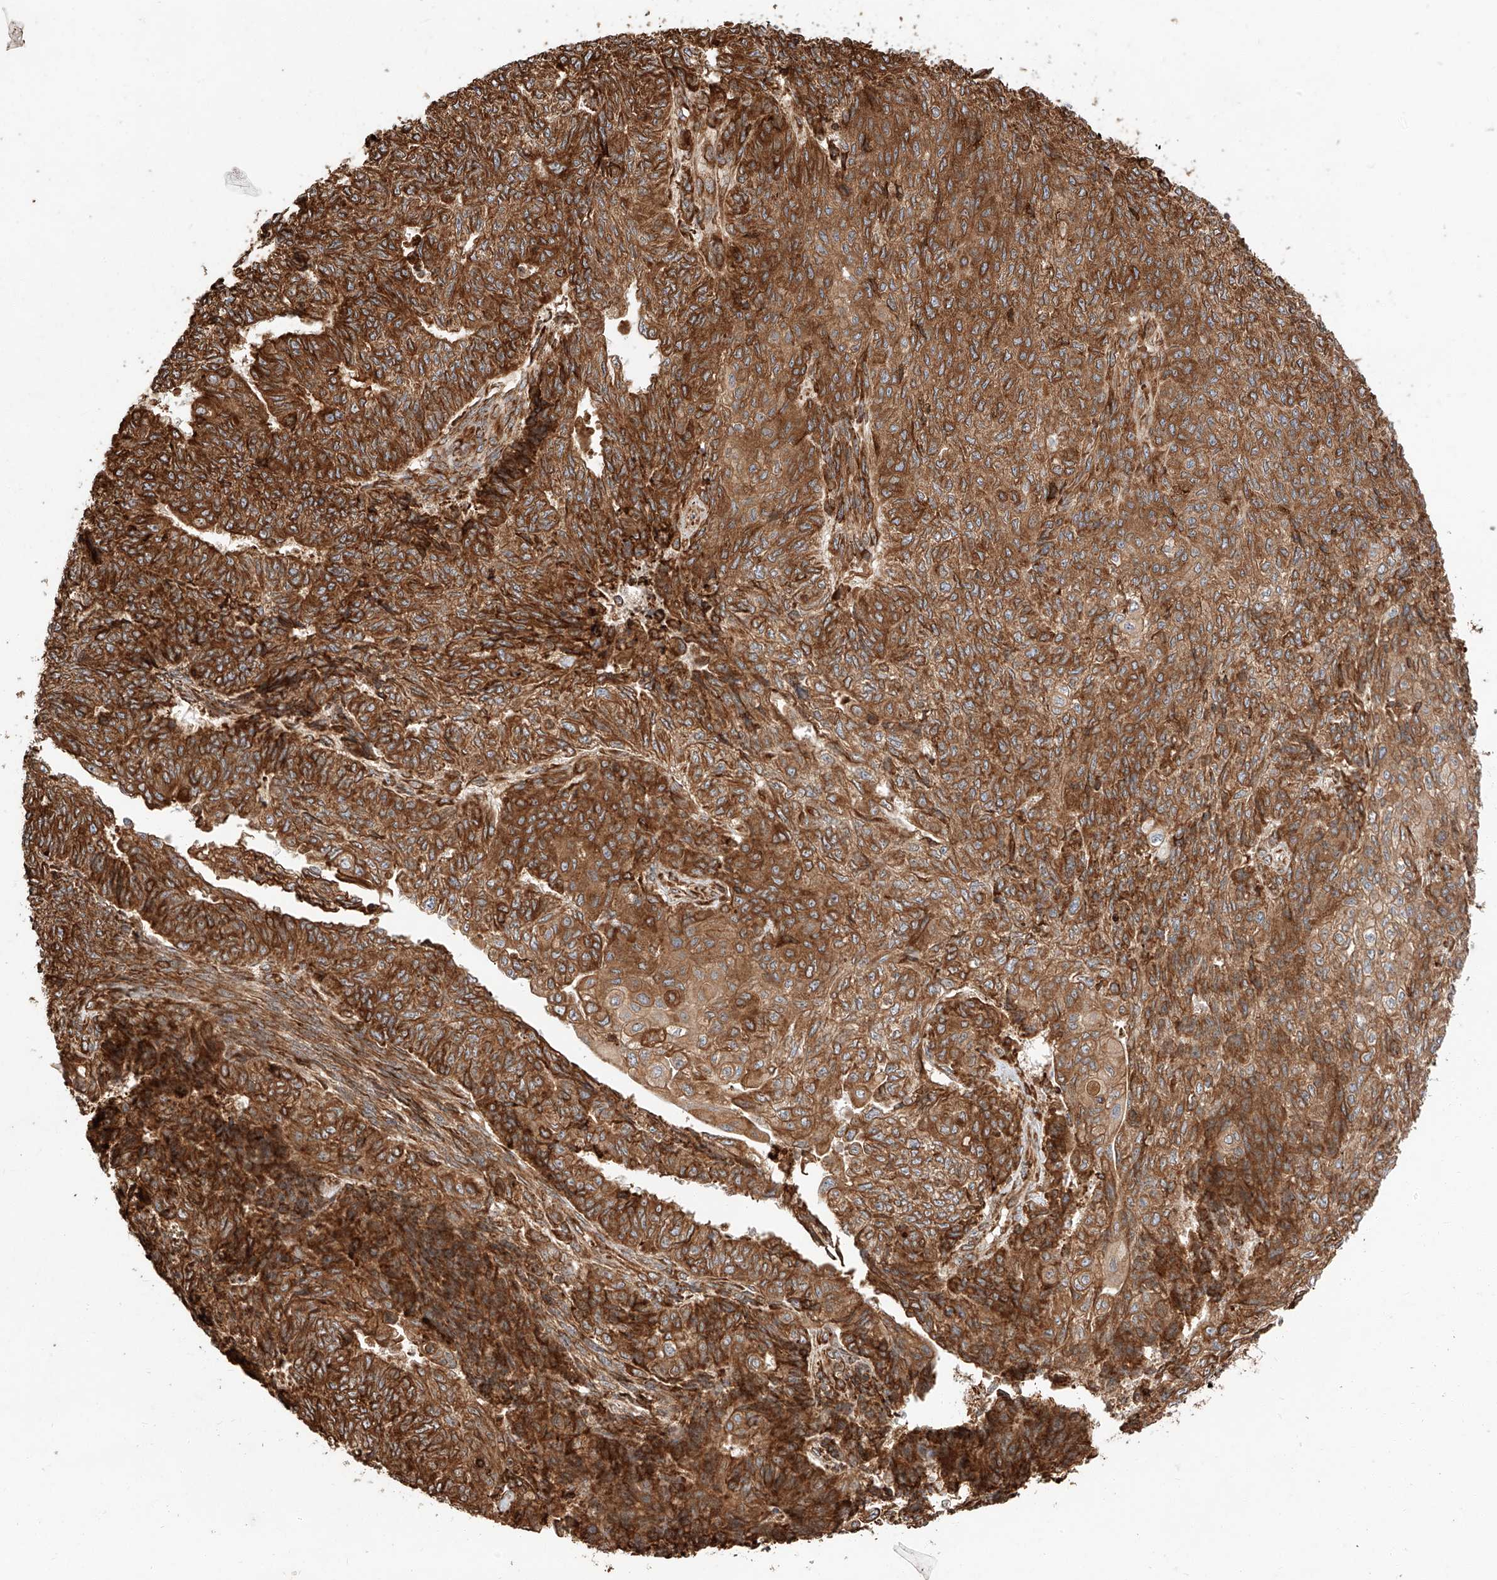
{"staining": {"intensity": "strong", "quantity": ">75%", "location": "cytoplasmic/membranous"}, "tissue": "endometrial cancer", "cell_type": "Tumor cells", "image_type": "cancer", "snomed": [{"axis": "morphology", "description": "Adenocarcinoma, NOS"}, {"axis": "topography", "description": "Endometrium"}], "caption": "Protein positivity by IHC exhibits strong cytoplasmic/membranous expression in approximately >75% of tumor cells in endometrial cancer.", "gene": "ZNF84", "patient": {"sex": "female", "age": 32}}